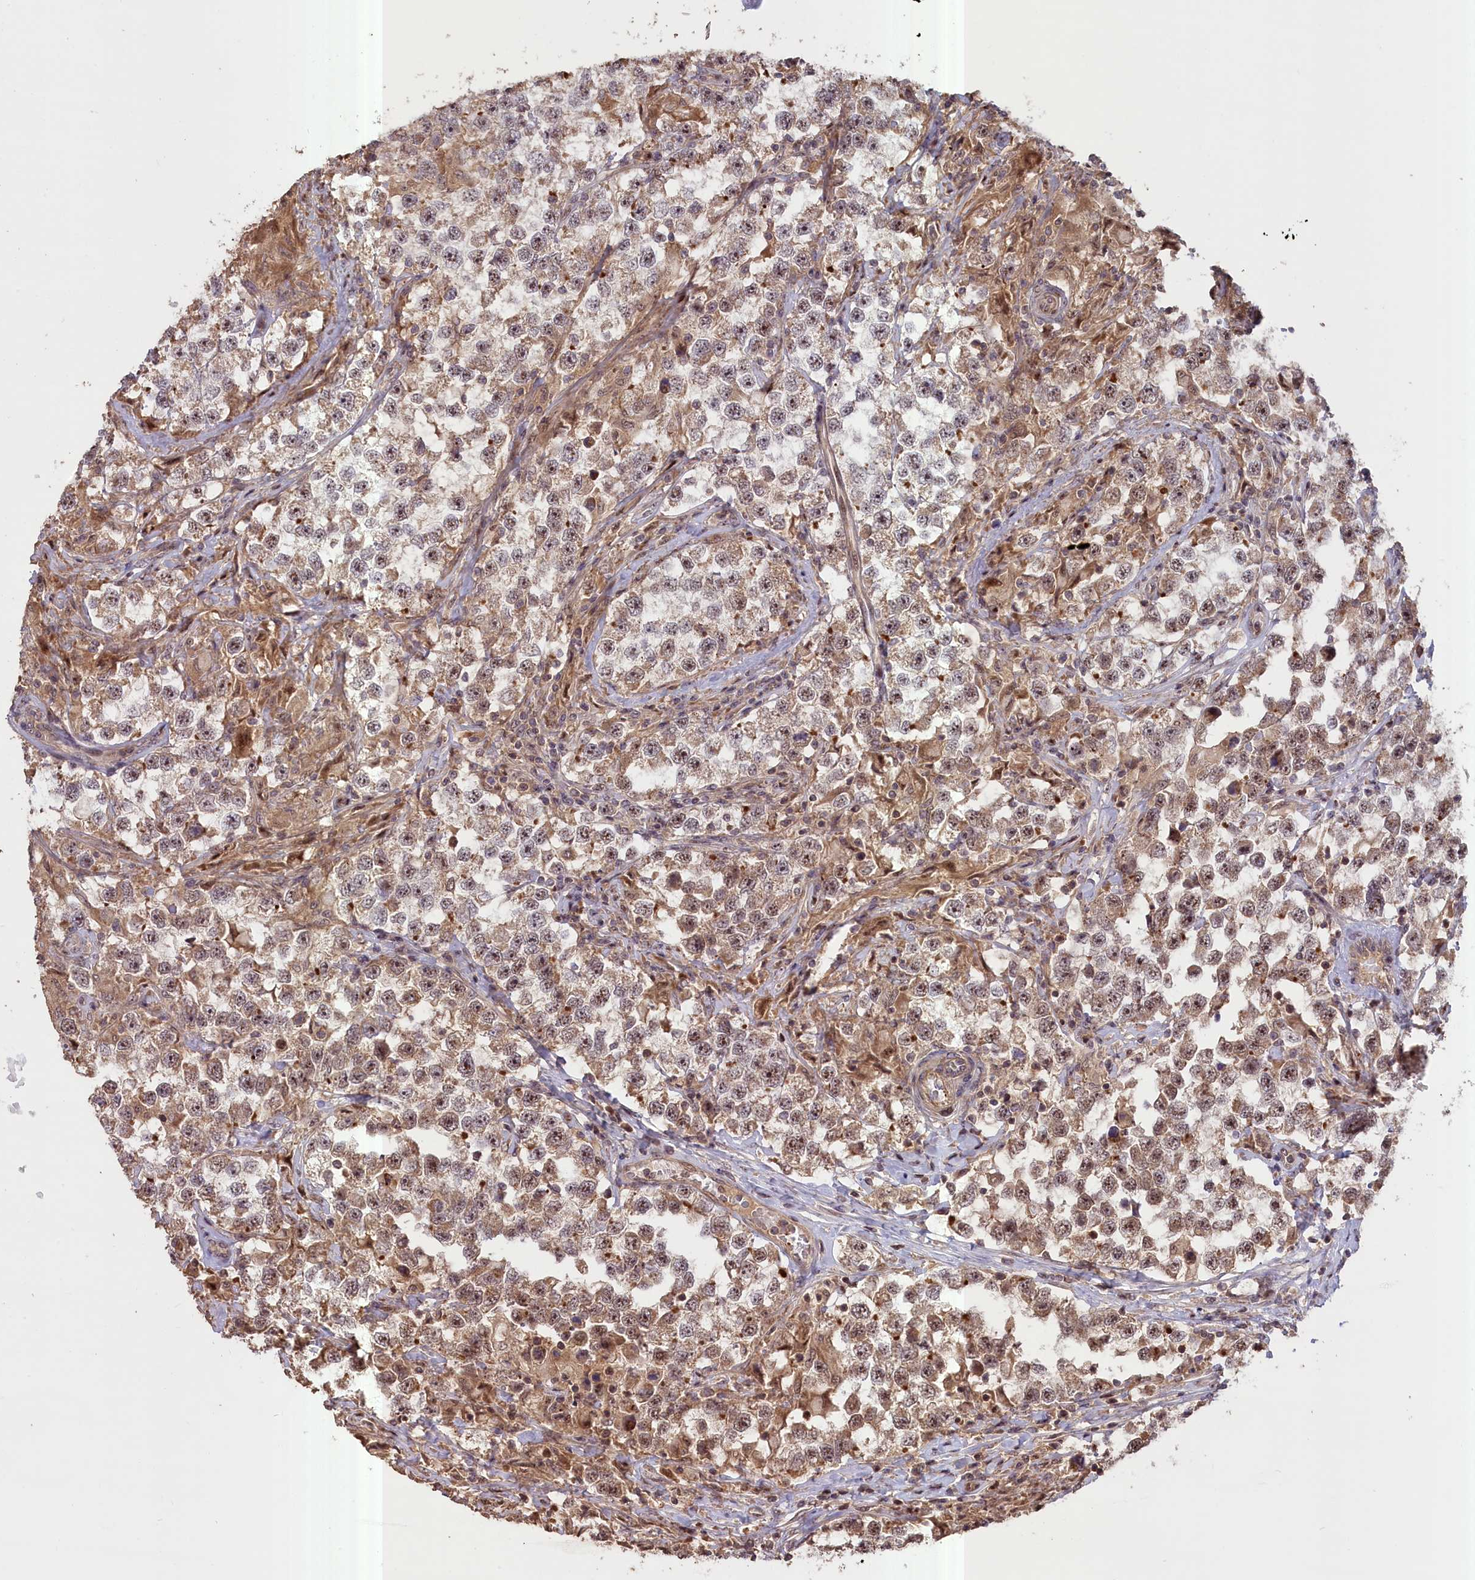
{"staining": {"intensity": "moderate", "quantity": "25%-75%", "location": "cytoplasmic/membranous,nuclear"}, "tissue": "testis cancer", "cell_type": "Tumor cells", "image_type": "cancer", "snomed": [{"axis": "morphology", "description": "Seminoma, NOS"}, {"axis": "topography", "description": "Testis"}], "caption": "Tumor cells exhibit medium levels of moderate cytoplasmic/membranous and nuclear expression in approximately 25%-75% of cells in human seminoma (testis).", "gene": "FUZ", "patient": {"sex": "male", "age": 46}}